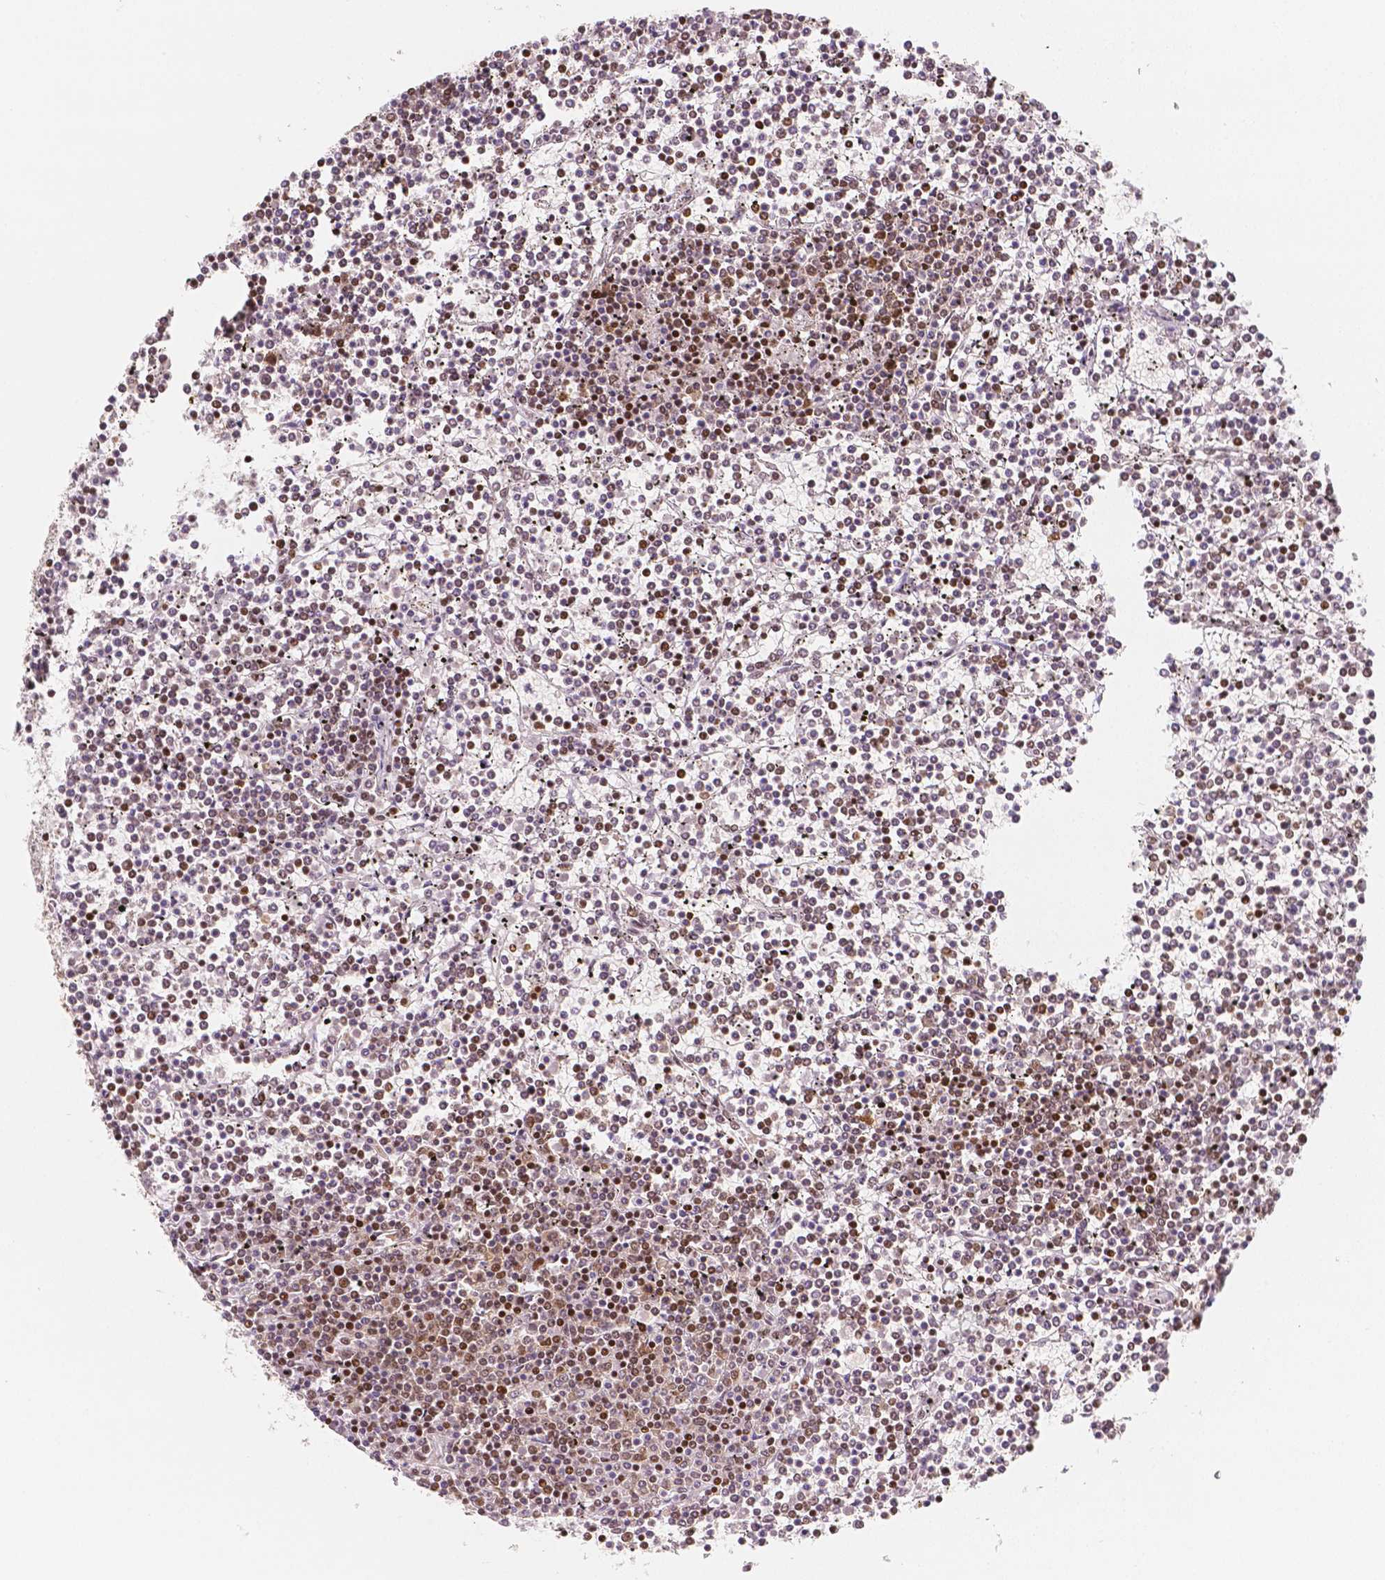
{"staining": {"intensity": "moderate", "quantity": "25%-75%", "location": "nuclear"}, "tissue": "lymphoma", "cell_type": "Tumor cells", "image_type": "cancer", "snomed": [{"axis": "morphology", "description": "Malignant lymphoma, non-Hodgkin's type, Low grade"}, {"axis": "topography", "description": "Spleen"}], "caption": "High-power microscopy captured an IHC histopathology image of low-grade malignant lymphoma, non-Hodgkin's type, revealing moderate nuclear staining in about 25%-75% of tumor cells.", "gene": "HDAC1", "patient": {"sex": "female", "age": 19}}